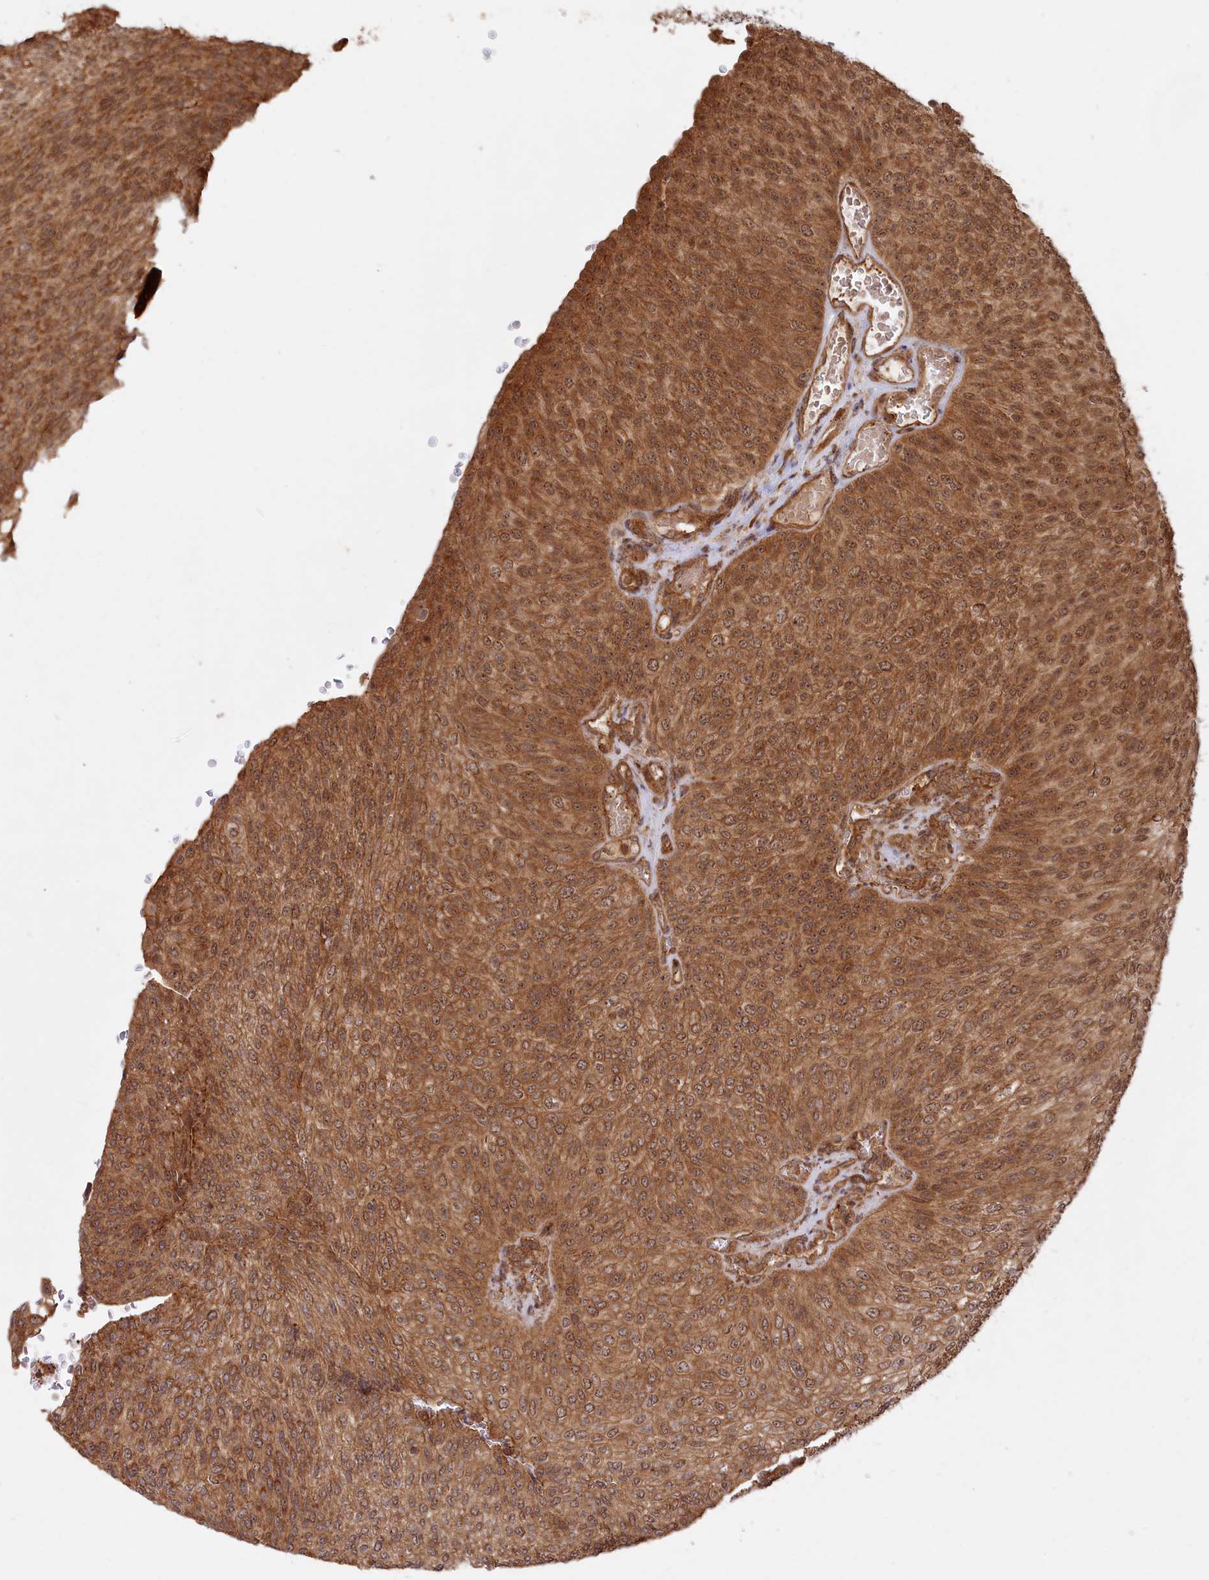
{"staining": {"intensity": "moderate", "quantity": ">75%", "location": "cytoplasmic/membranous,nuclear"}, "tissue": "urothelial cancer", "cell_type": "Tumor cells", "image_type": "cancer", "snomed": [{"axis": "morphology", "description": "Urothelial carcinoma, High grade"}, {"axis": "topography", "description": "Urinary bladder"}], "caption": "This is an image of immunohistochemistry staining of urothelial cancer, which shows moderate positivity in the cytoplasmic/membranous and nuclear of tumor cells.", "gene": "CCDC174", "patient": {"sex": "female", "age": 79}}